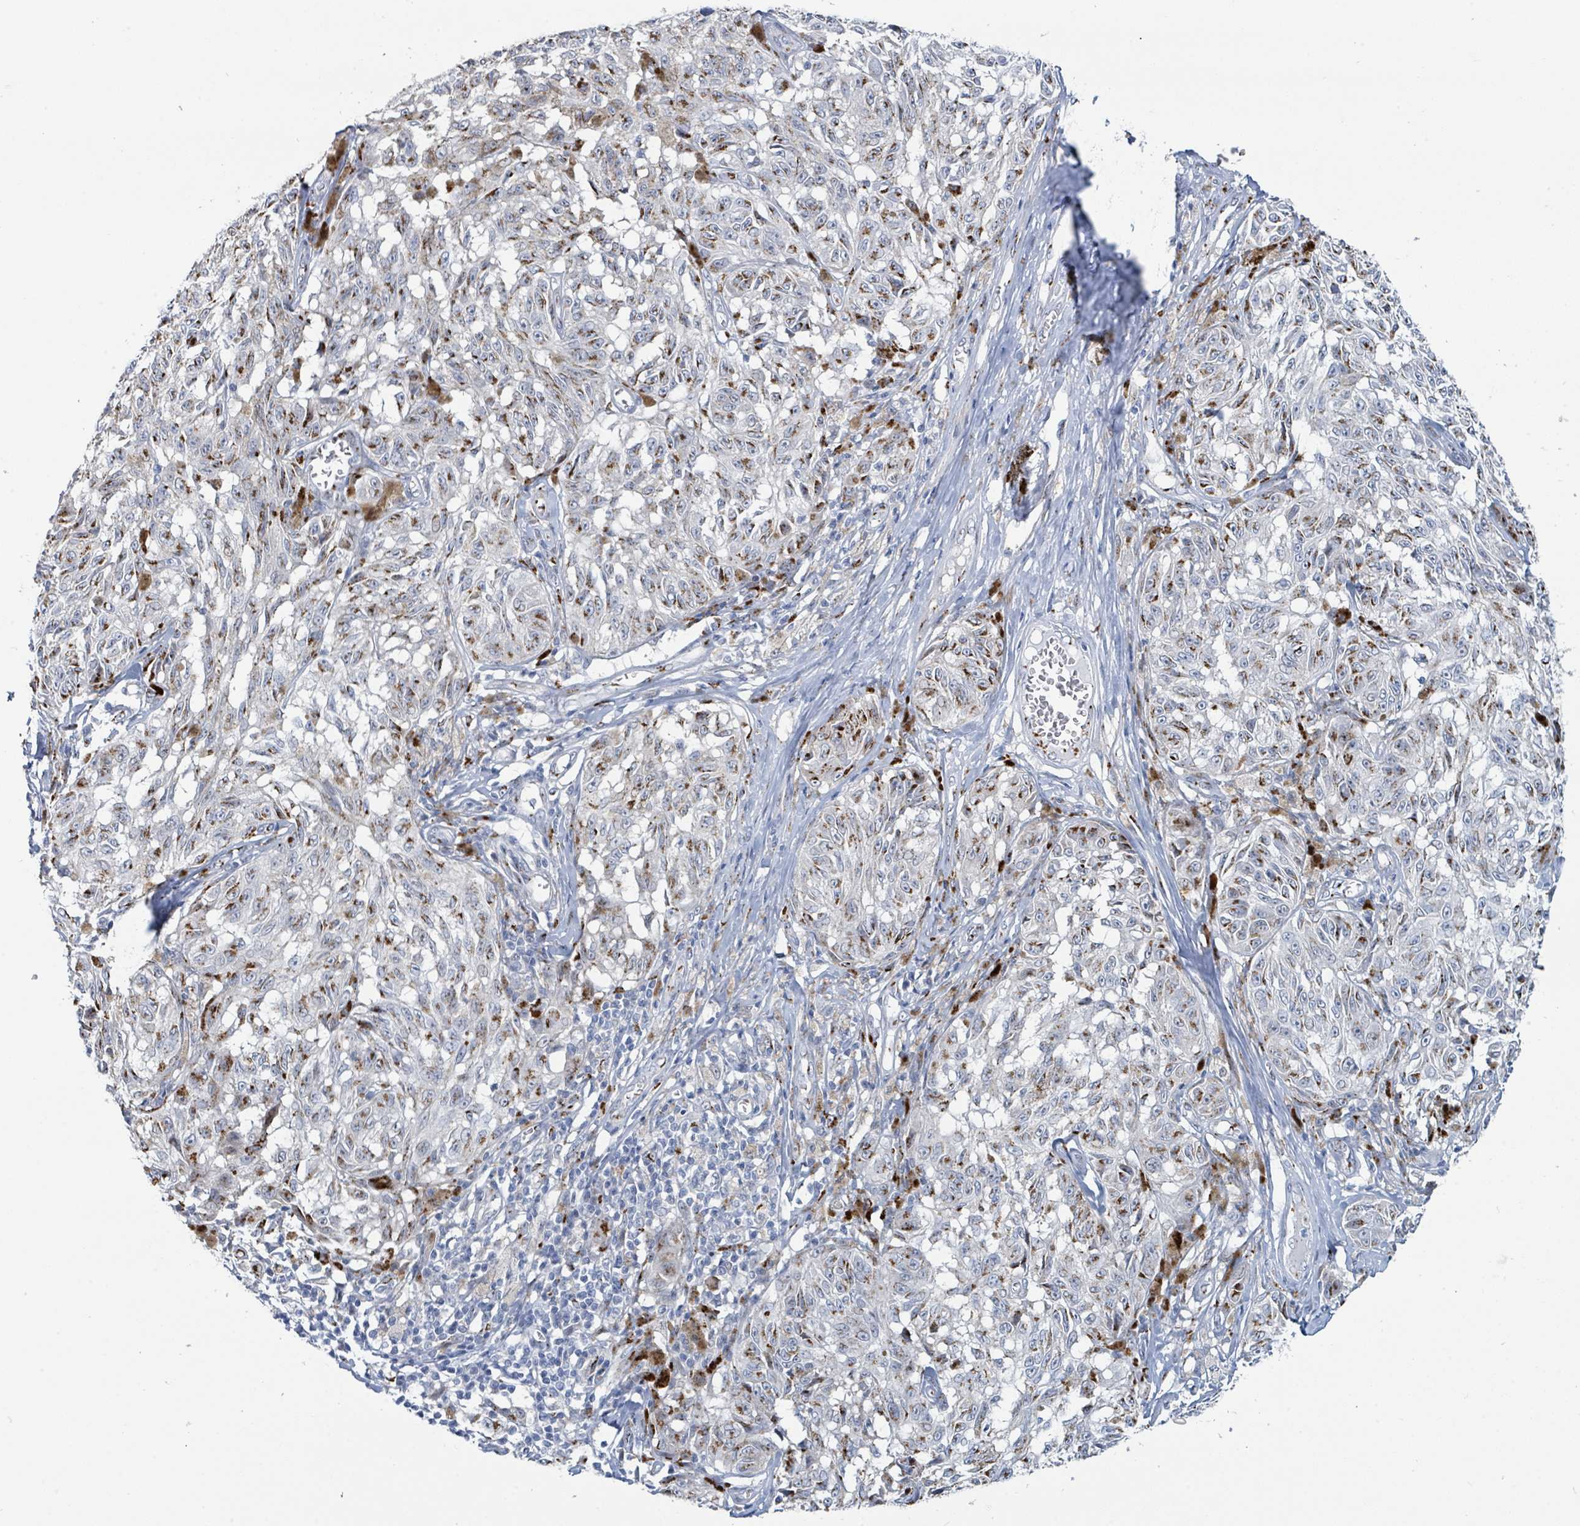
{"staining": {"intensity": "moderate", "quantity": "25%-75%", "location": "cytoplasmic/membranous"}, "tissue": "melanoma", "cell_type": "Tumor cells", "image_type": "cancer", "snomed": [{"axis": "morphology", "description": "Malignant melanoma, NOS"}, {"axis": "topography", "description": "Skin"}], "caption": "Protein analysis of melanoma tissue exhibits moderate cytoplasmic/membranous positivity in about 25%-75% of tumor cells.", "gene": "DCAF5", "patient": {"sex": "male", "age": 68}}